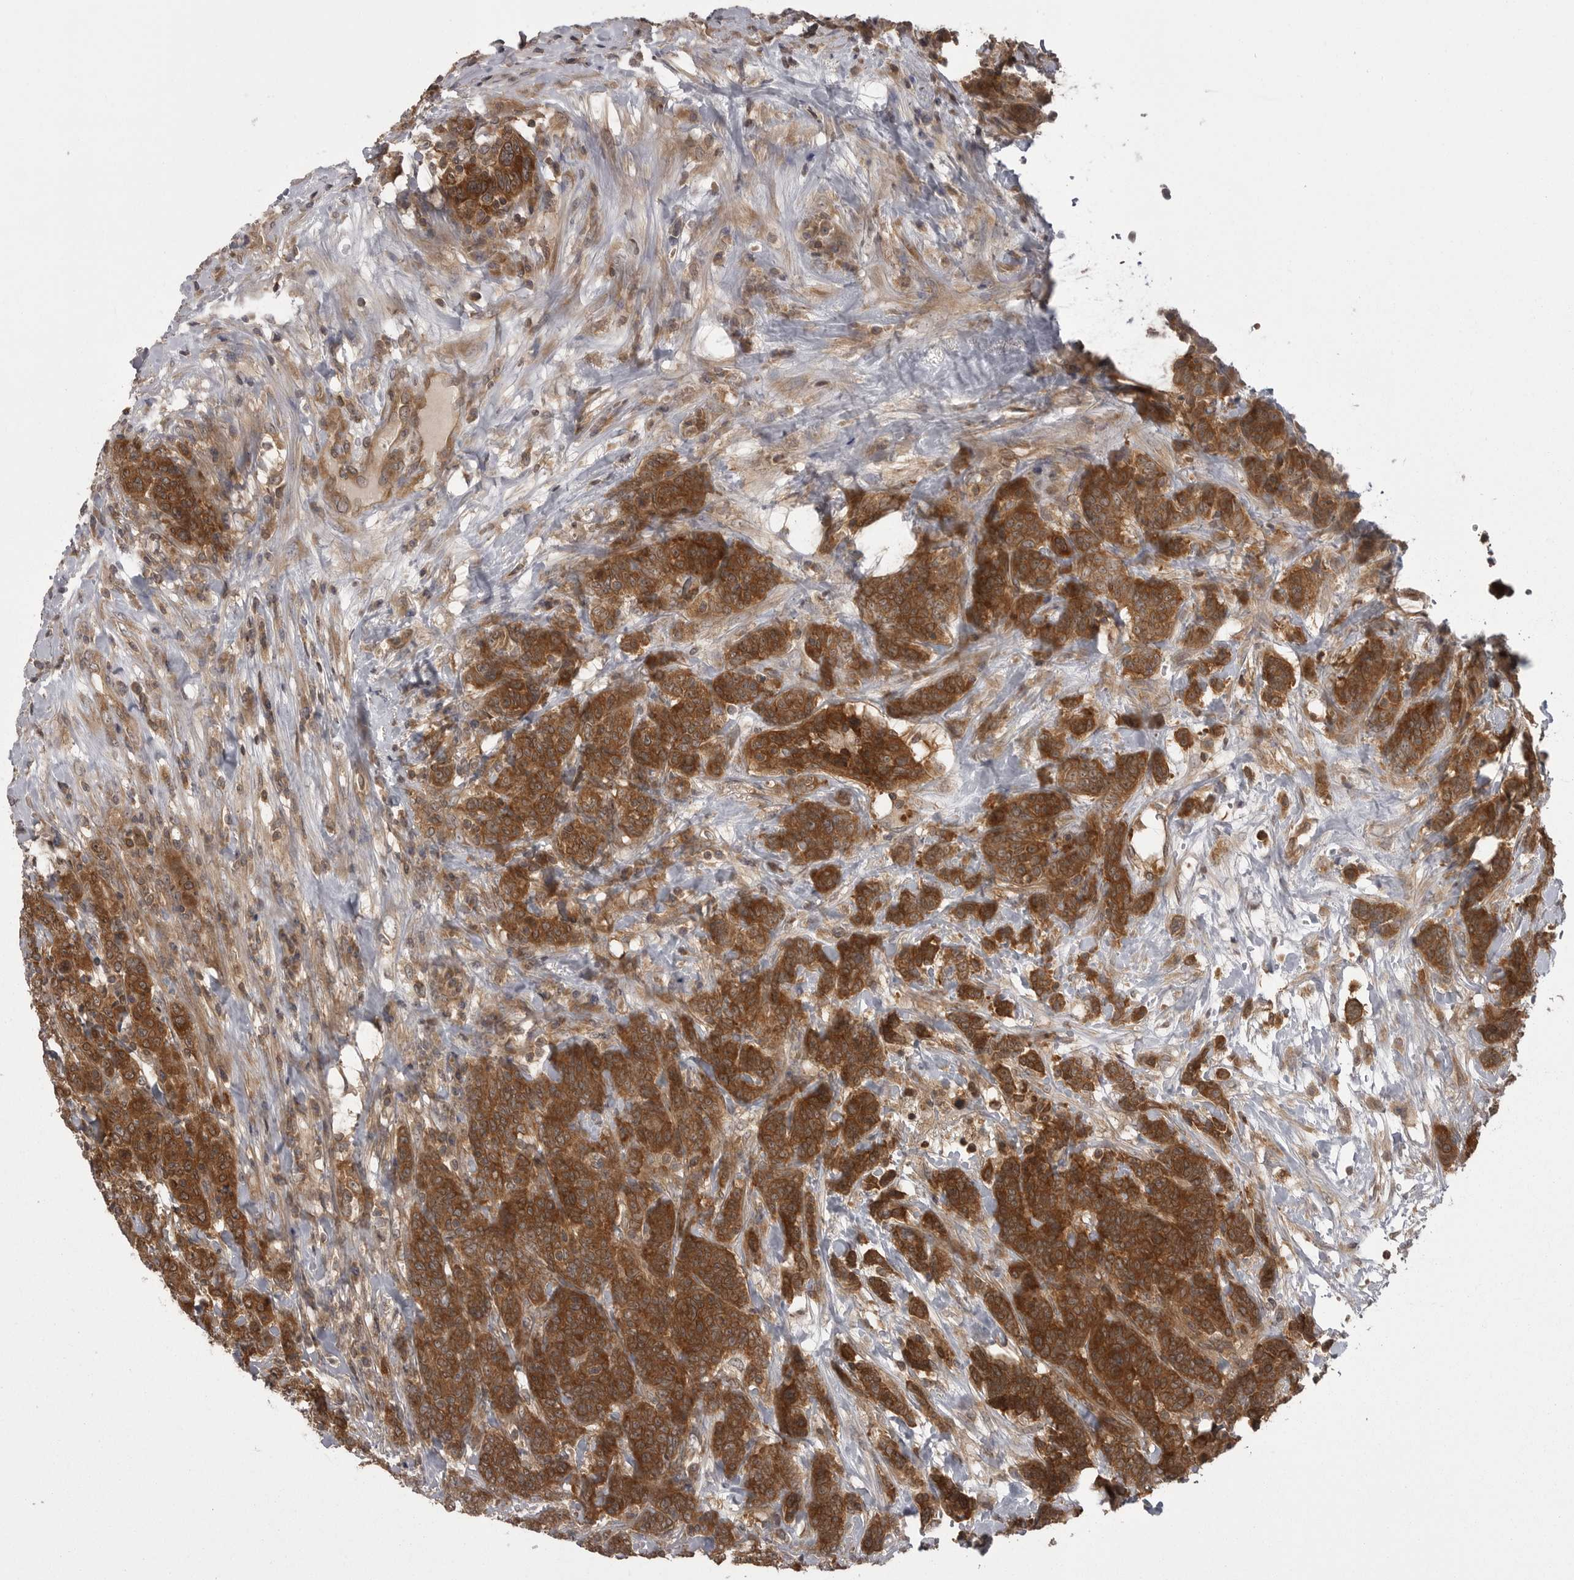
{"staining": {"intensity": "strong", "quantity": ">75%", "location": "cytoplasmic/membranous"}, "tissue": "breast cancer", "cell_type": "Tumor cells", "image_type": "cancer", "snomed": [{"axis": "morphology", "description": "Duct carcinoma"}, {"axis": "topography", "description": "Breast"}], "caption": "Intraductal carcinoma (breast) was stained to show a protein in brown. There is high levels of strong cytoplasmic/membranous expression in approximately >75% of tumor cells. (brown staining indicates protein expression, while blue staining denotes nuclei).", "gene": "STK24", "patient": {"sex": "female", "age": 37}}